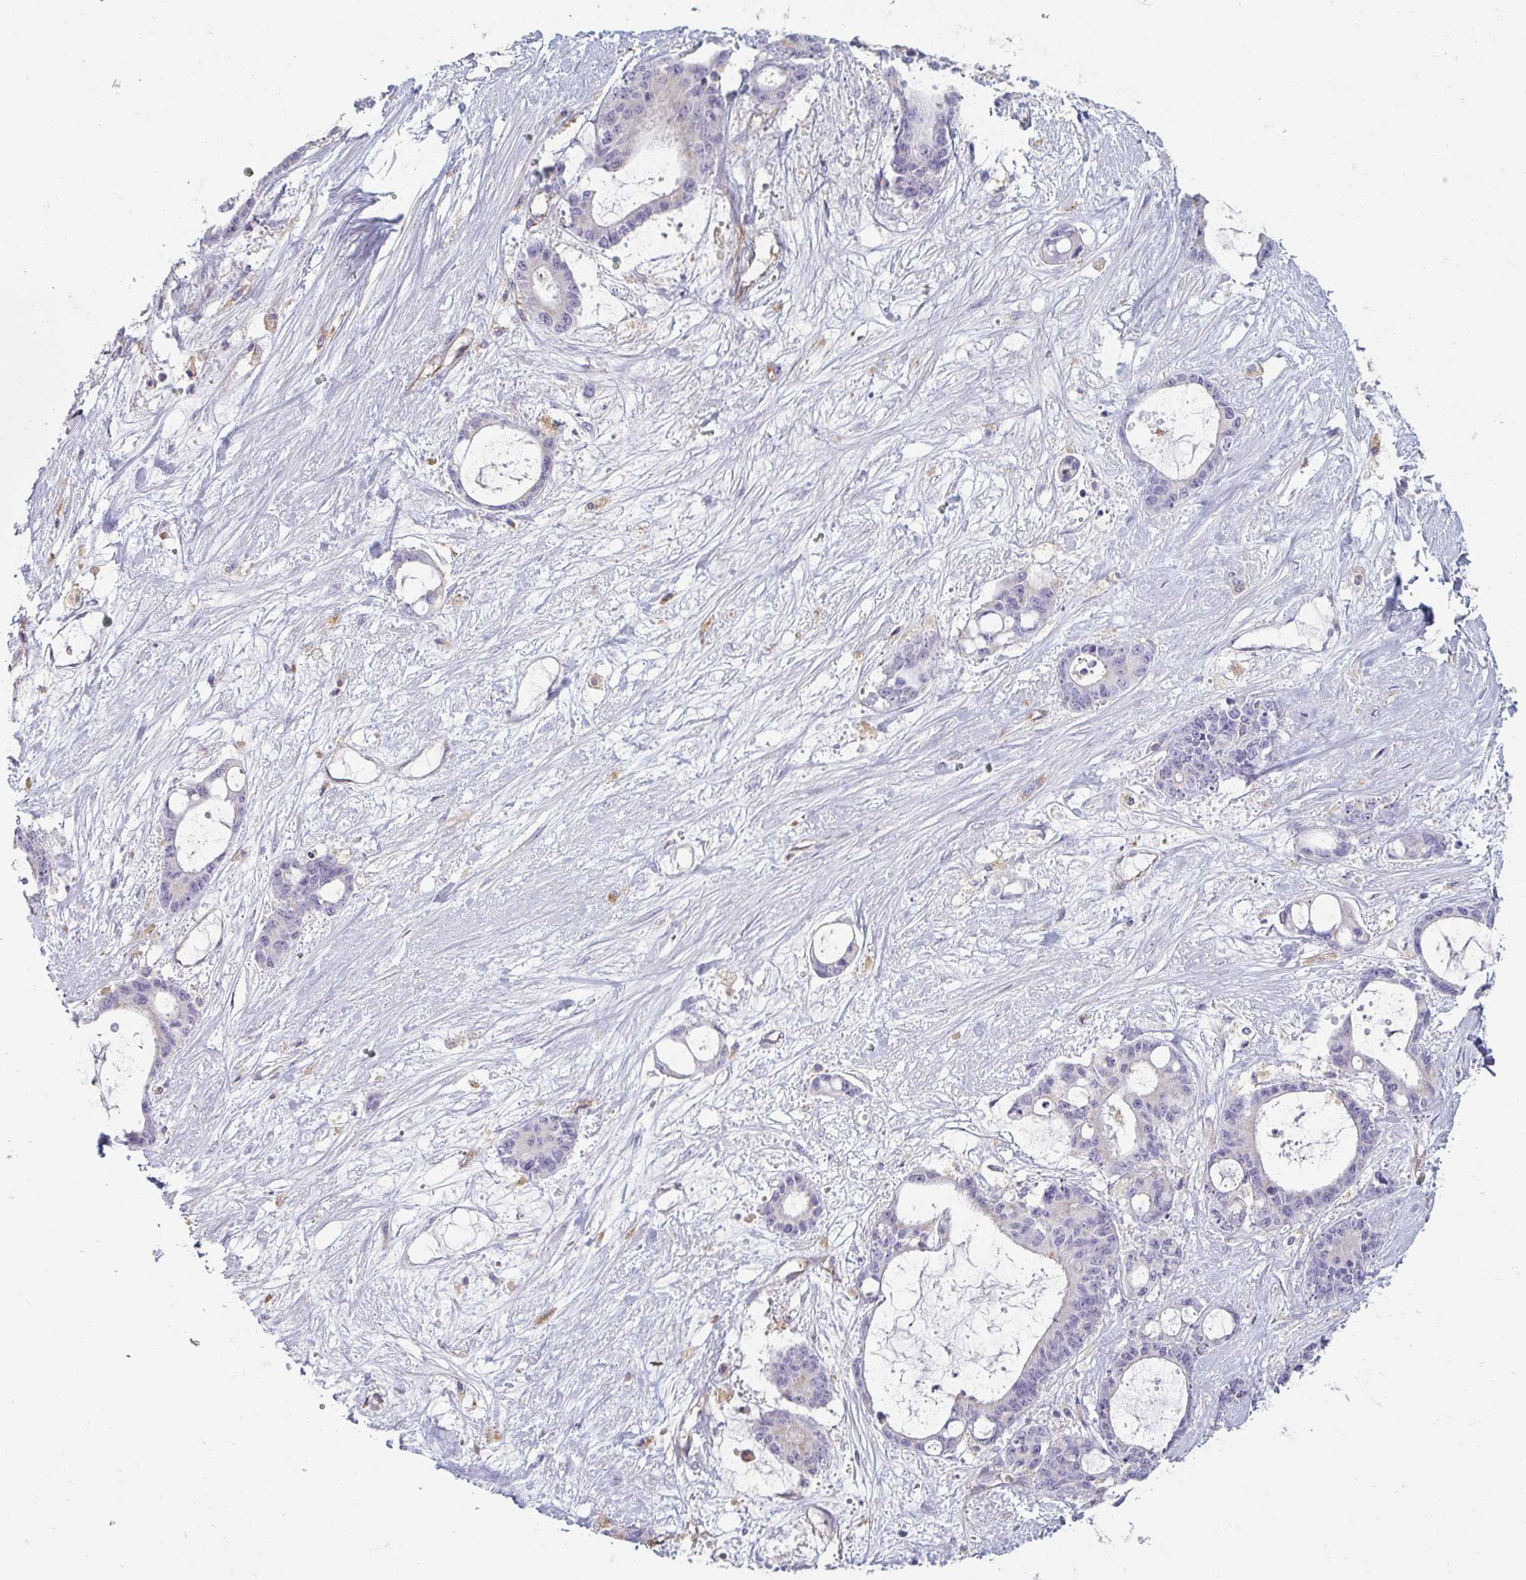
{"staining": {"intensity": "negative", "quantity": "none", "location": "none"}, "tissue": "liver cancer", "cell_type": "Tumor cells", "image_type": "cancer", "snomed": [{"axis": "morphology", "description": "Normal tissue, NOS"}, {"axis": "morphology", "description": "Cholangiocarcinoma"}, {"axis": "topography", "description": "Liver"}, {"axis": "topography", "description": "Peripheral nerve tissue"}], "caption": "Immunohistochemical staining of liver cholangiocarcinoma exhibits no significant positivity in tumor cells. (DAB immunohistochemistry (IHC) with hematoxylin counter stain).", "gene": "PDE2A", "patient": {"sex": "female", "age": 73}}